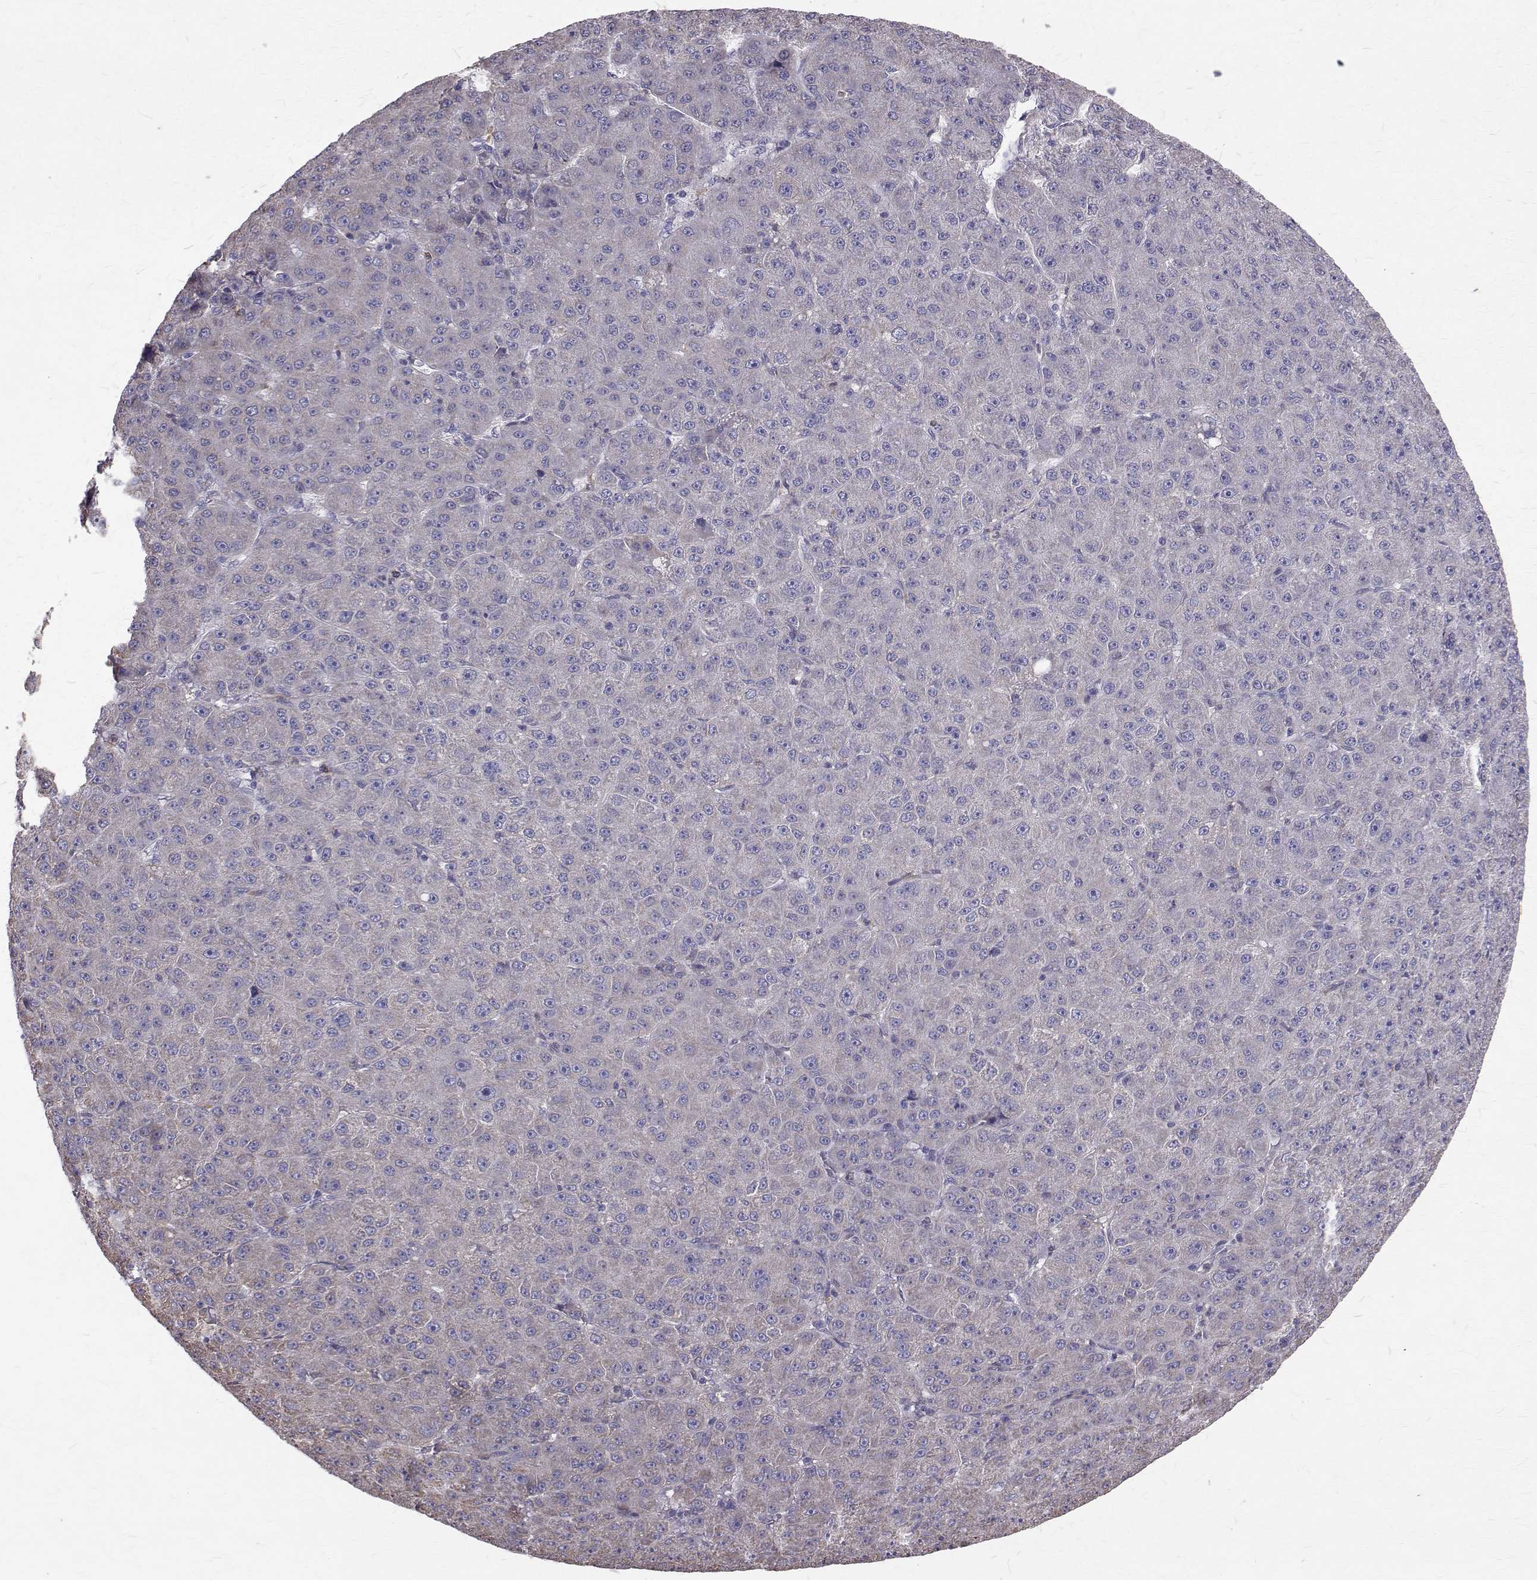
{"staining": {"intensity": "negative", "quantity": "none", "location": "none"}, "tissue": "liver cancer", "cell_type": "Tumor cells", "image_type": "cancer", "snomed": [{"axis": "morphology", "description": "Carcinoma, Hepatocellular, NOS"}, {"axis": "topography", "description": "Liver"}], "caption": "The histopathology image reveals no staining of tumor cells in liver cancer (hepatocellular carcinoma).", "gene": "CCDC89", "patient": {"sex": "male", "age": 67}}